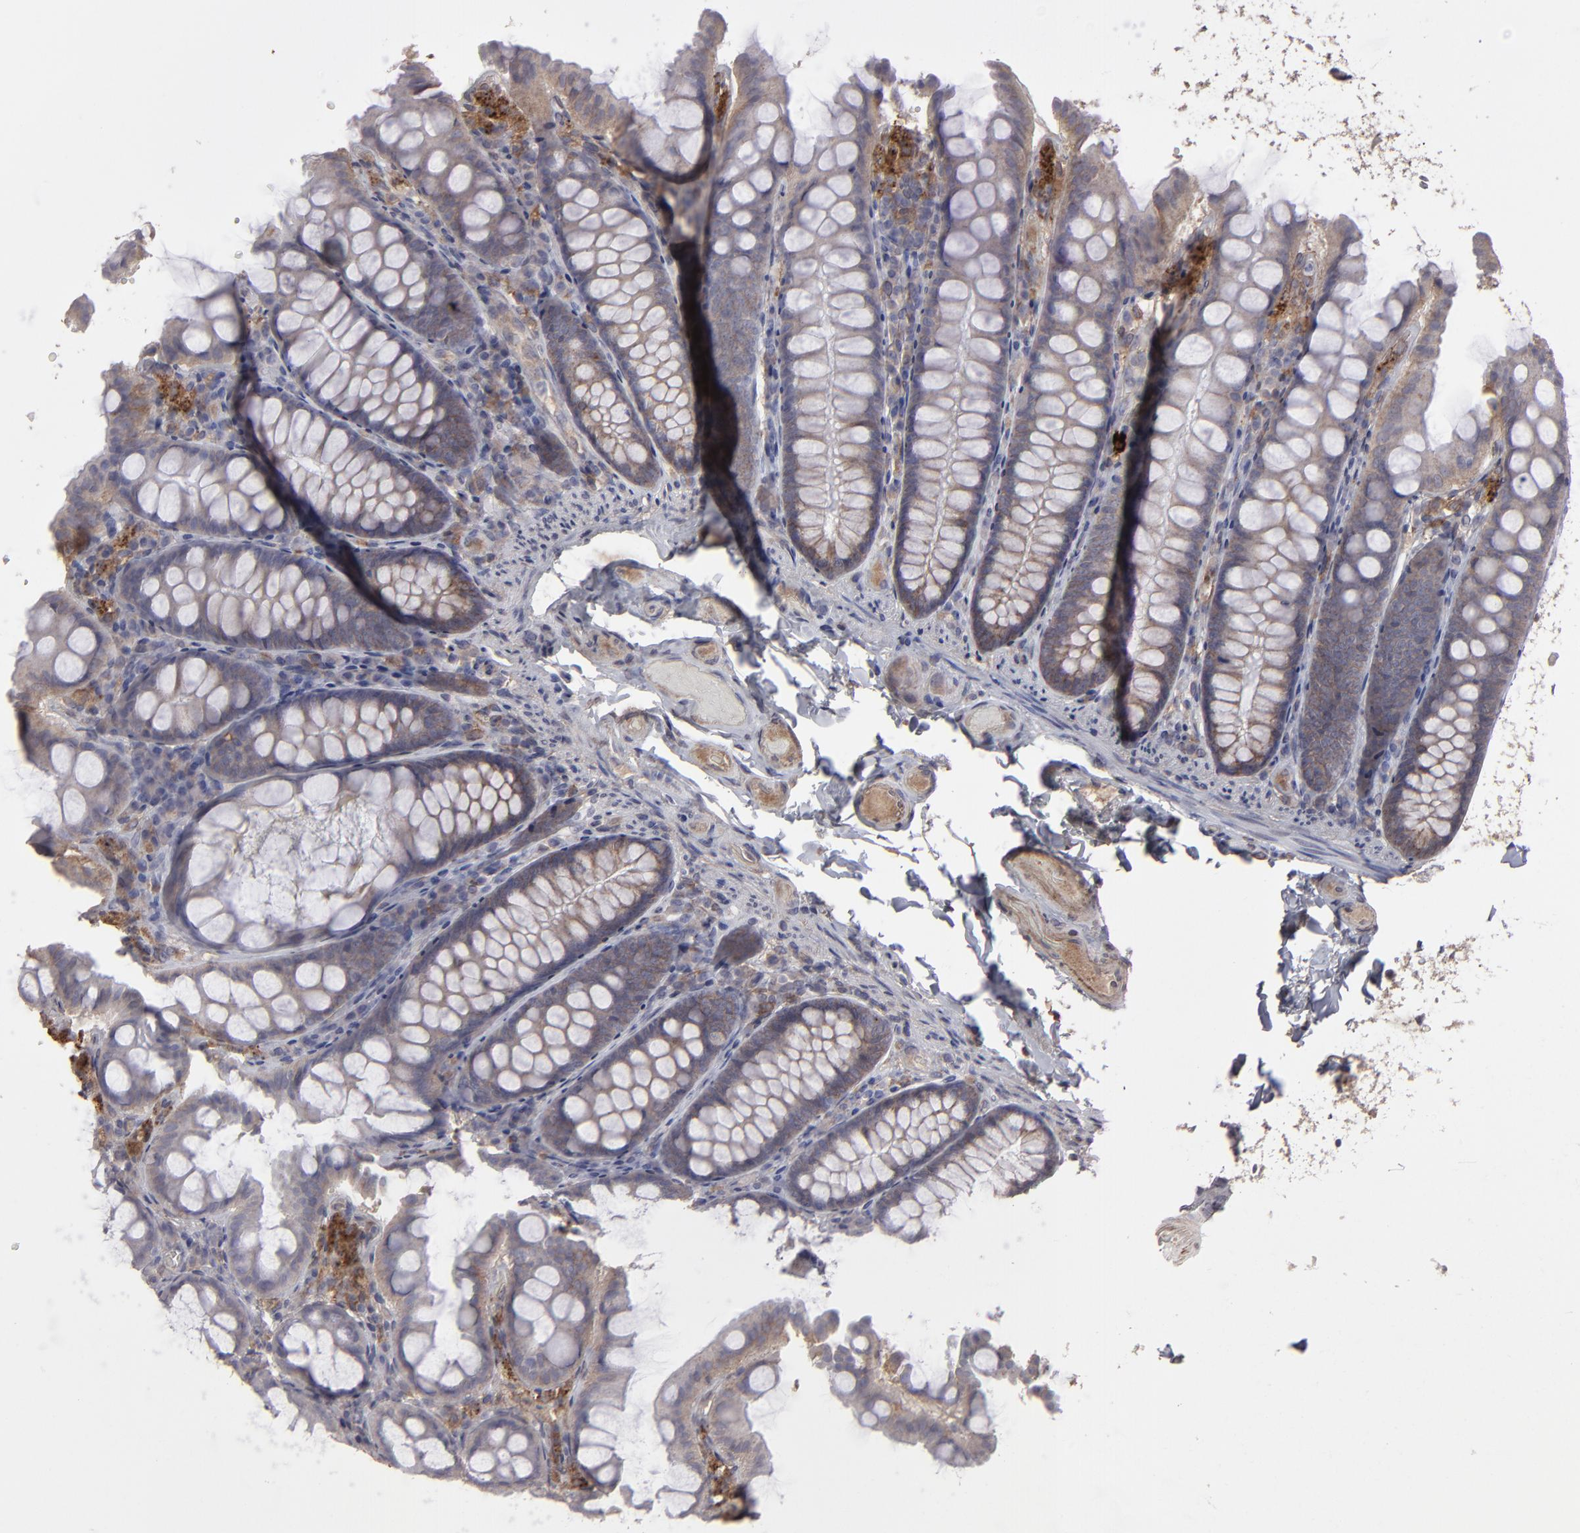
{"staining": {"intensity": "weak", "quantity": ">75%", "location": "cytoplasmic/membranous"}, "tissue": "colon", "cell_type": "Endothelial cells", "image_type": "normal", "snomed": [{"axis": "morphology", "description": "Normal tissue, NOS"}, {"axis": "topography", "description": "Colon"}], "caption": "Brown immunohistochemical staining in unremarkable human colon demonstrates weak cytoplasmic/membranous positivity in approximately >75% of endothelial cells.", "gene": "ITGB5", "patient": {"sex": "female", "age": 61}}